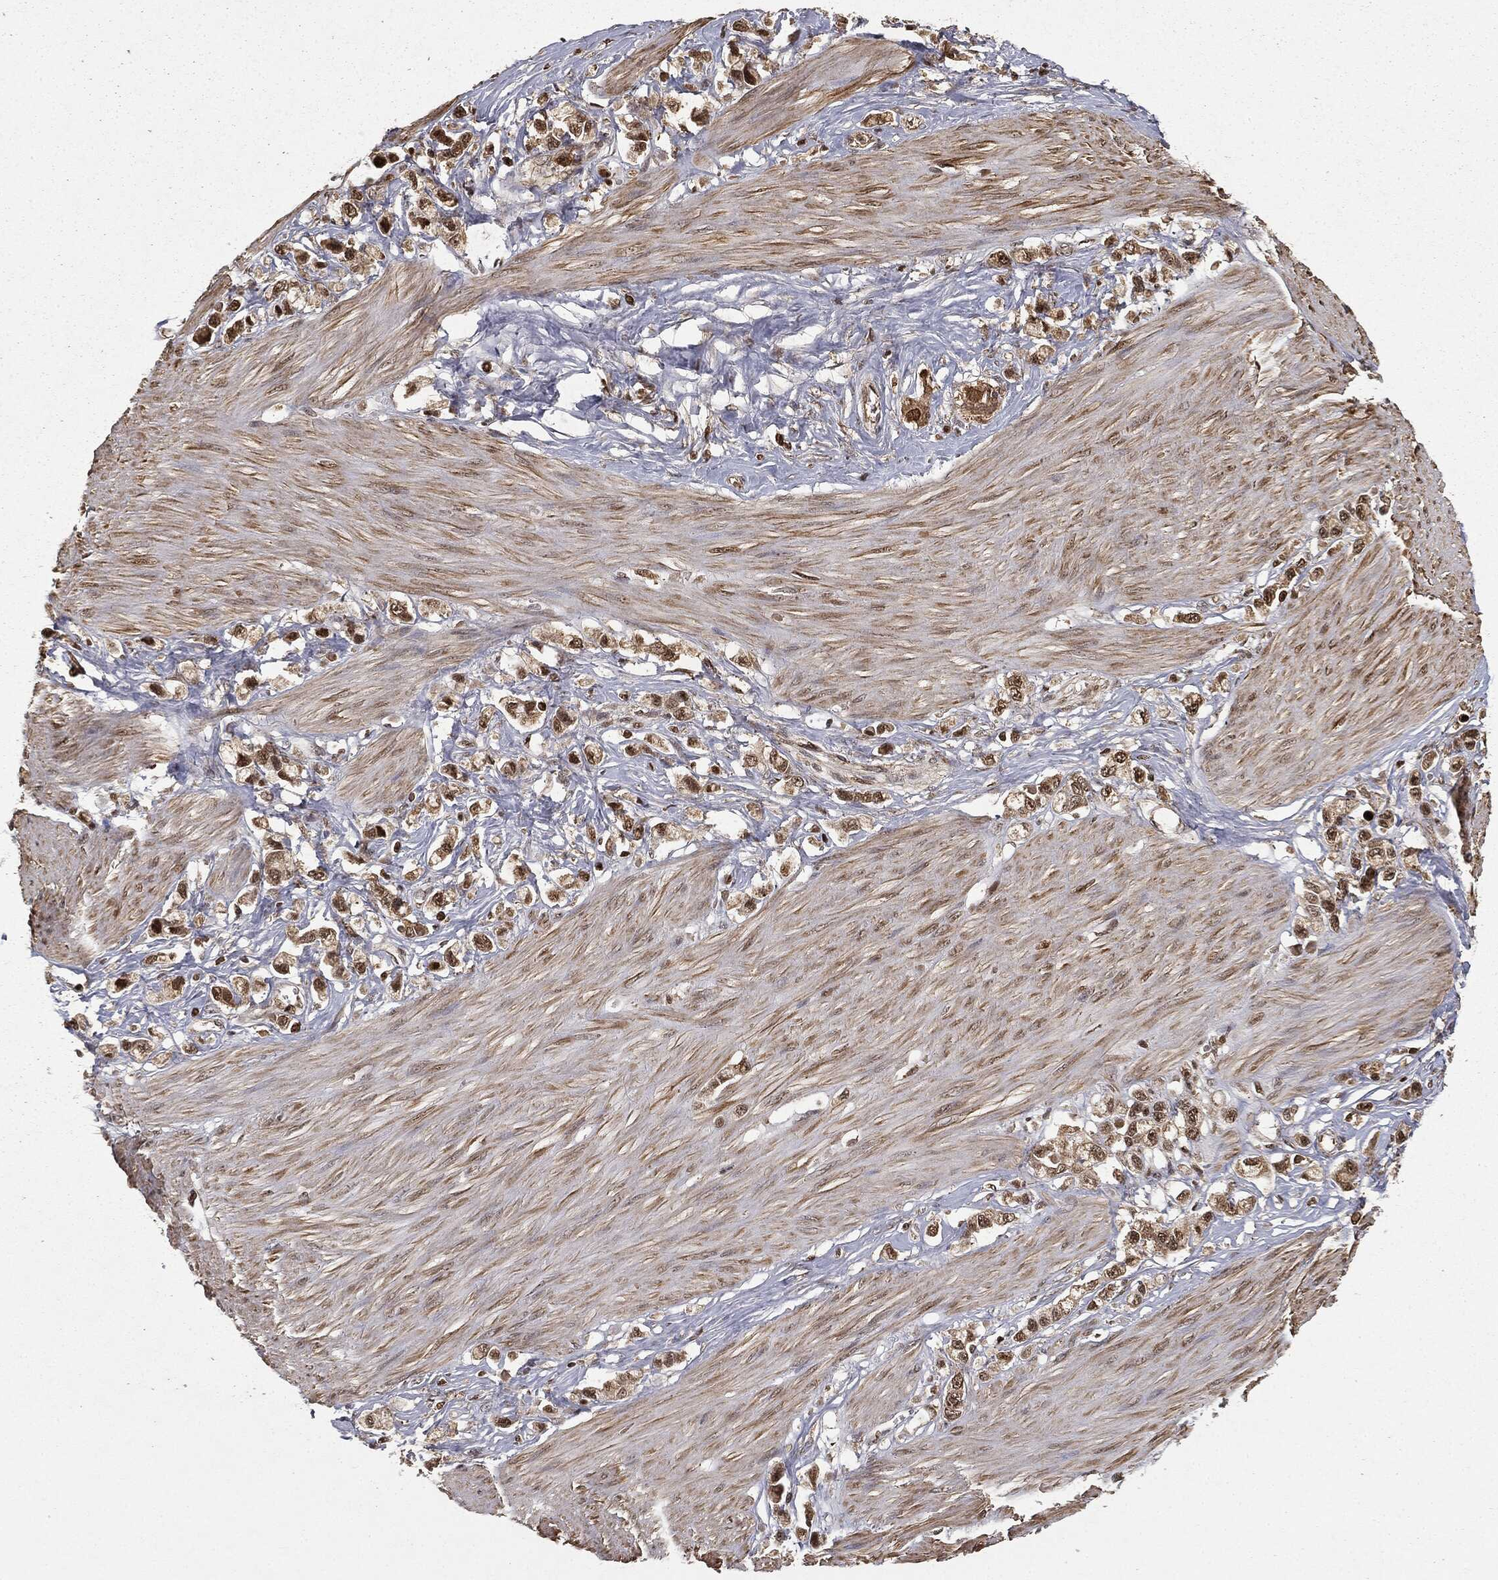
{"staining": {"intensity": "strong", "quantity": ">75%", "location": "cytoplasmic/membranous,nuclear"}, "tissue": "stomach cancer", "cell_type": "Tumor cells", "image_type": "cancer", "snomed": [{"axis": "morphology", "description": "Normal tissue, NOS"}, {"axis": "morphology", "description": "Adenocarcinoma, NOS"}, {"axis": "morphology", "description": "Adenocarcinoma, High grade"}, {"axis": "topography", "description": "Stomach, upper"}, {"axis": "topography", "description": "Stomach"}], "caption": "Immunohistochemistry (IHC) of adenocarcinoma (stomach) shows high levels of strong cytoplasmic/membranous and nuclear positivity in approximately >75% of tumor cells. The staining is performed using DAB (3,3'-diaminobenzidine) brown chromogen to label protein expression. The nuclei are counter-stained blue using hematoxylin.", "gene": "ZNHIT6", "patient": {"sex": "female", "age": 65}}